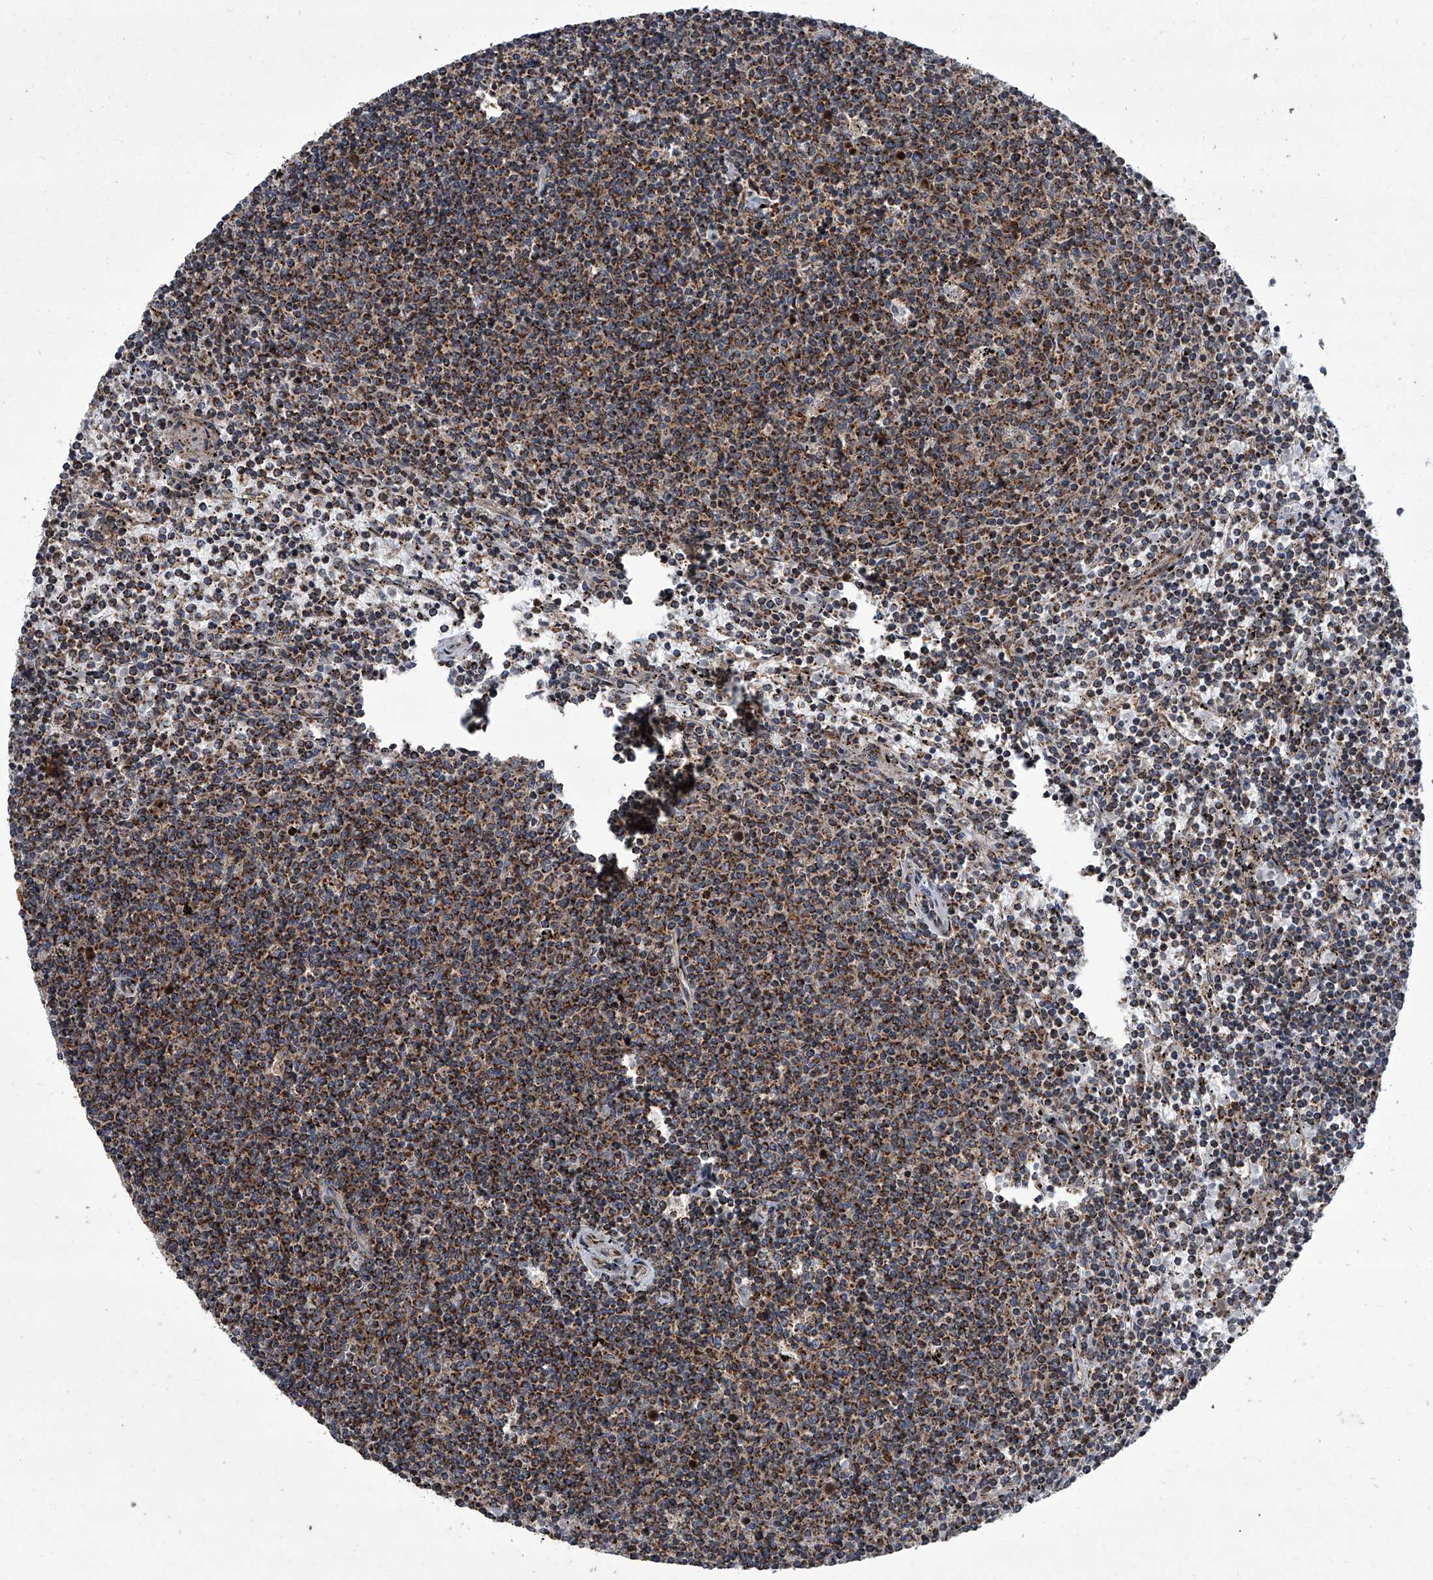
{"staining": {"intensity": "moderate", "quantity": ">75%", "location": "cytoplasmic/membranous"}, "tissue": "lymphoma", "cell_type": "Tumor cells", "image_type": "cancer", "snomed": [{"axis": "morphology", "description": "Malignant lymphoma, non-Hodgkin's type, Low grade"}, {"axis": "topography", "description": "Spleen"}], "caption": "A micrograph of human low-grade malignant lymphoma, non-Hodgkin's type stained for a protein demonstrates moderate cytoplasmic/membranous brown staining in tumor cells. The staining was performed using DAB, with brown indicating positive protein expression. Nuclei are stained blue with hematoxylin.", "gene": "ZC3H15", "patient": {"sex": "female", "age": 50}}